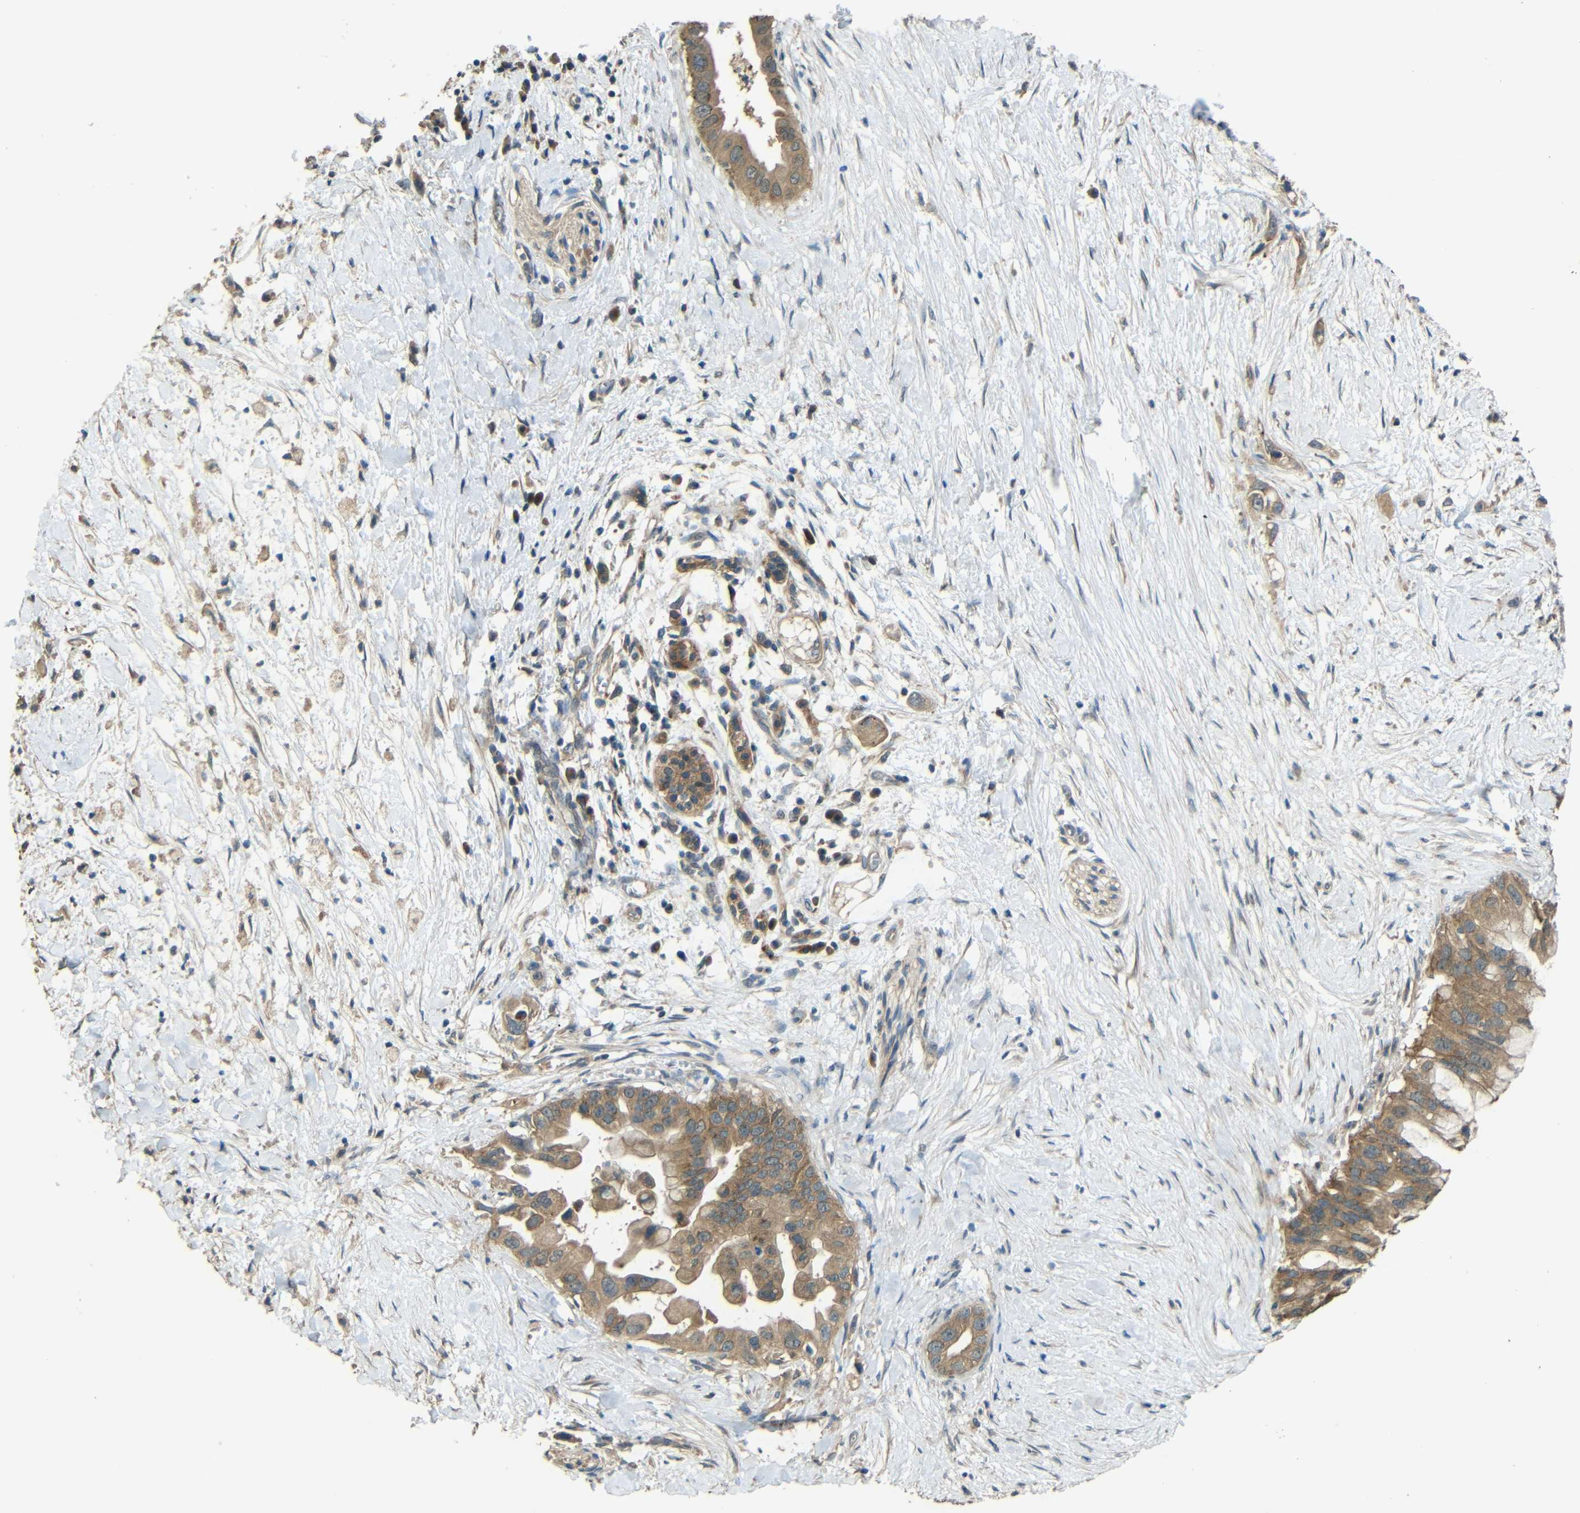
{"staining": {"intensity": "moderate", "quantity": ">75%", "location": "cytoplasmic/membranous"}, "tissue": "pancreatic cancer", "cell_type": "Tumor cells", "image_type": "cancer", "snomed": [{"axis": "morphology", "description": "Adenocarcinoma, NOS"}, {"axis": "topography", "description": "Pancreas"}], "caption": "Pancreatic adenocarcinoma stained with DAB IHC reveals medium levels of moderate cytoplasmic/membranous staining in approximately >75% of tumor cells. (Stains: DAB in brown, nuclei in blue, Microscopy: brightfield microscopy at high magnification).", "gene": "ACACA", "patient": {"sex": "male", "age": 55}}